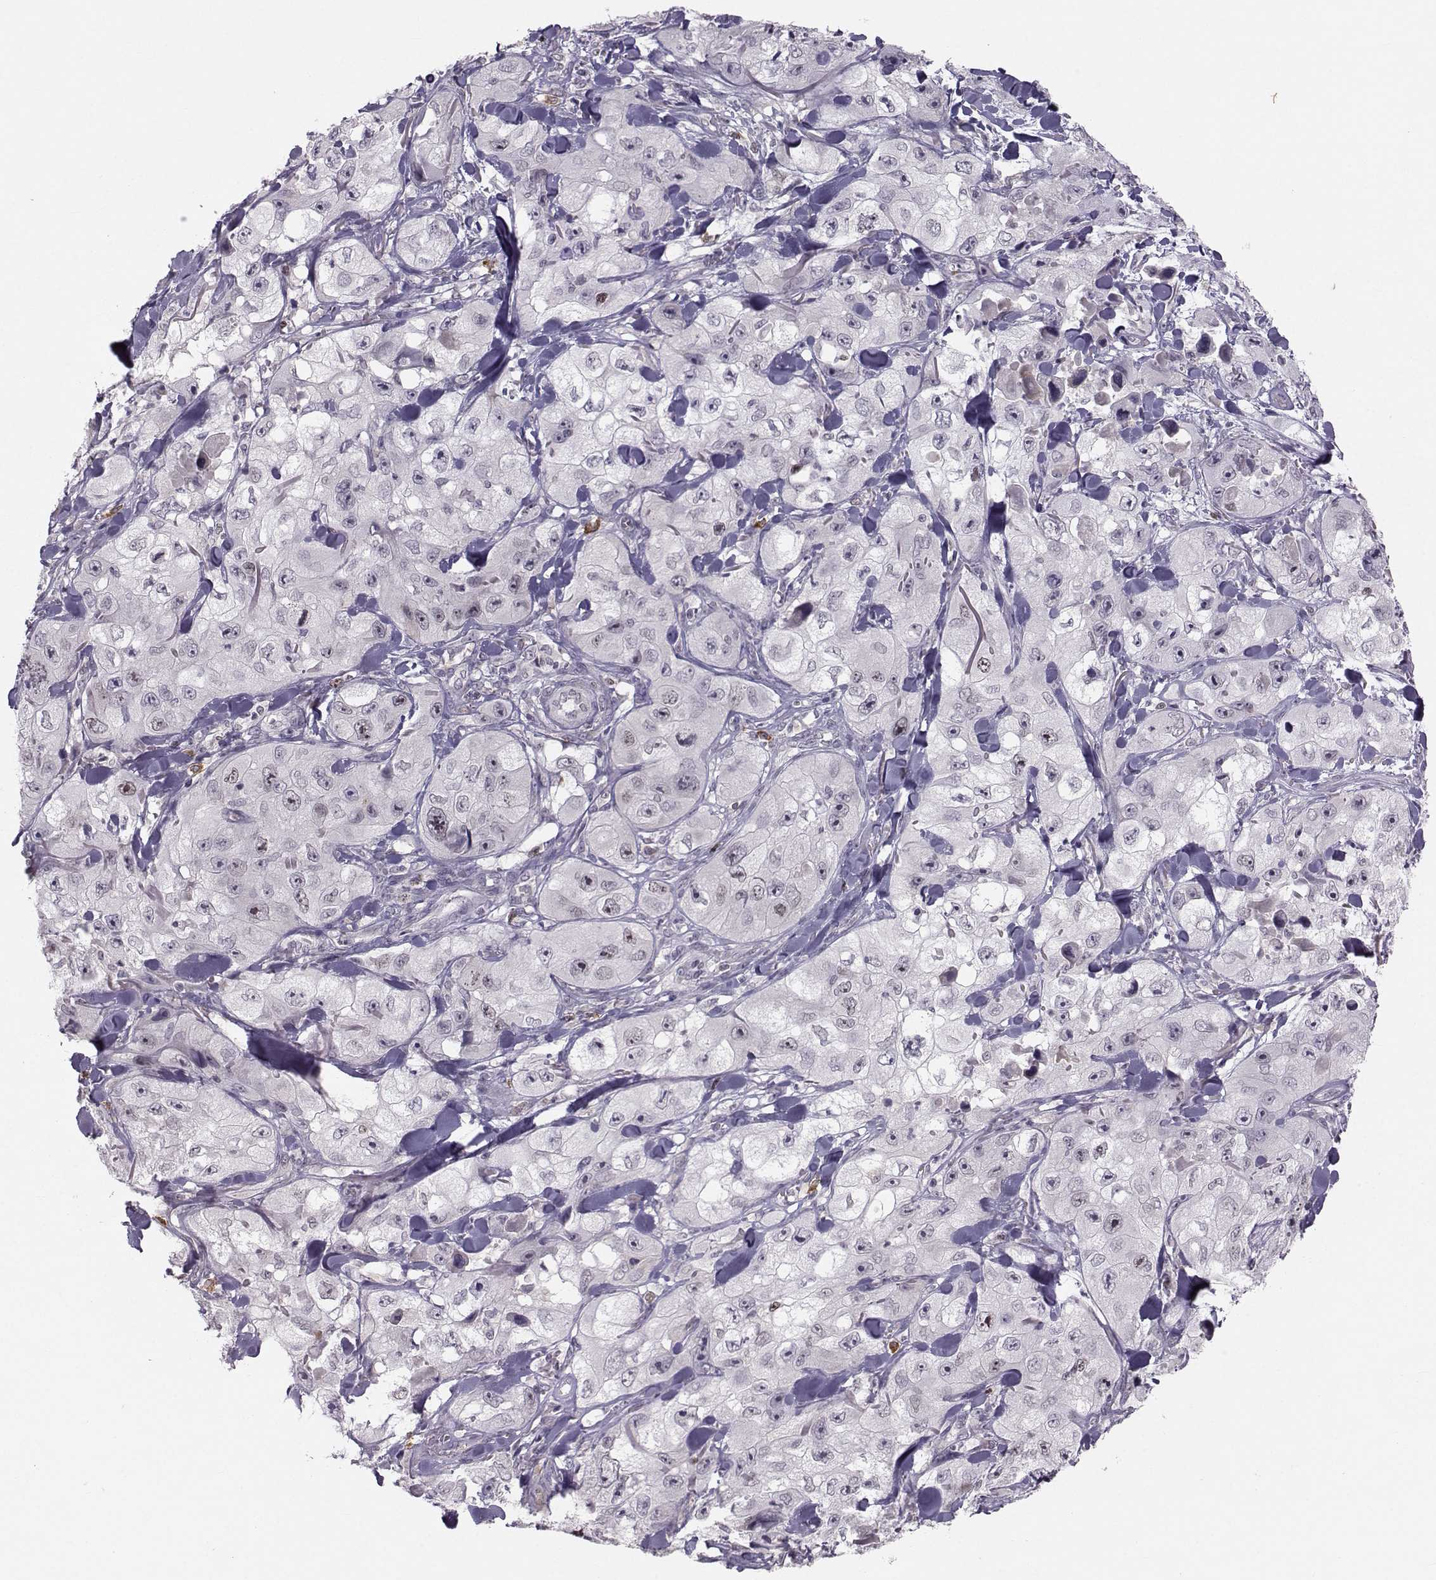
{"staining": {"intensity": "negative", "quantity": "none", "location": "none"}, "tissue": "skin cancer", "cell_type": "Tumor cells", "image_type": "cancer", "snomed": [{"axis": "morphology", "description": "Squamous cell carcinoma, NOS"}, {"axis": "topography", "description": "Skin"}, {"axis": "topography", "description": "Subcutis"}], "caption": "This micrograph is of squamous cell carcinoma (skin) stained with immunohistochemistry (IHC) to label a protein in brown with the nuclei are counter-stained blue. There is no expression in tumor cells.", "gene": "LRP8", "patient": {"sex": "male", "age": 73}}